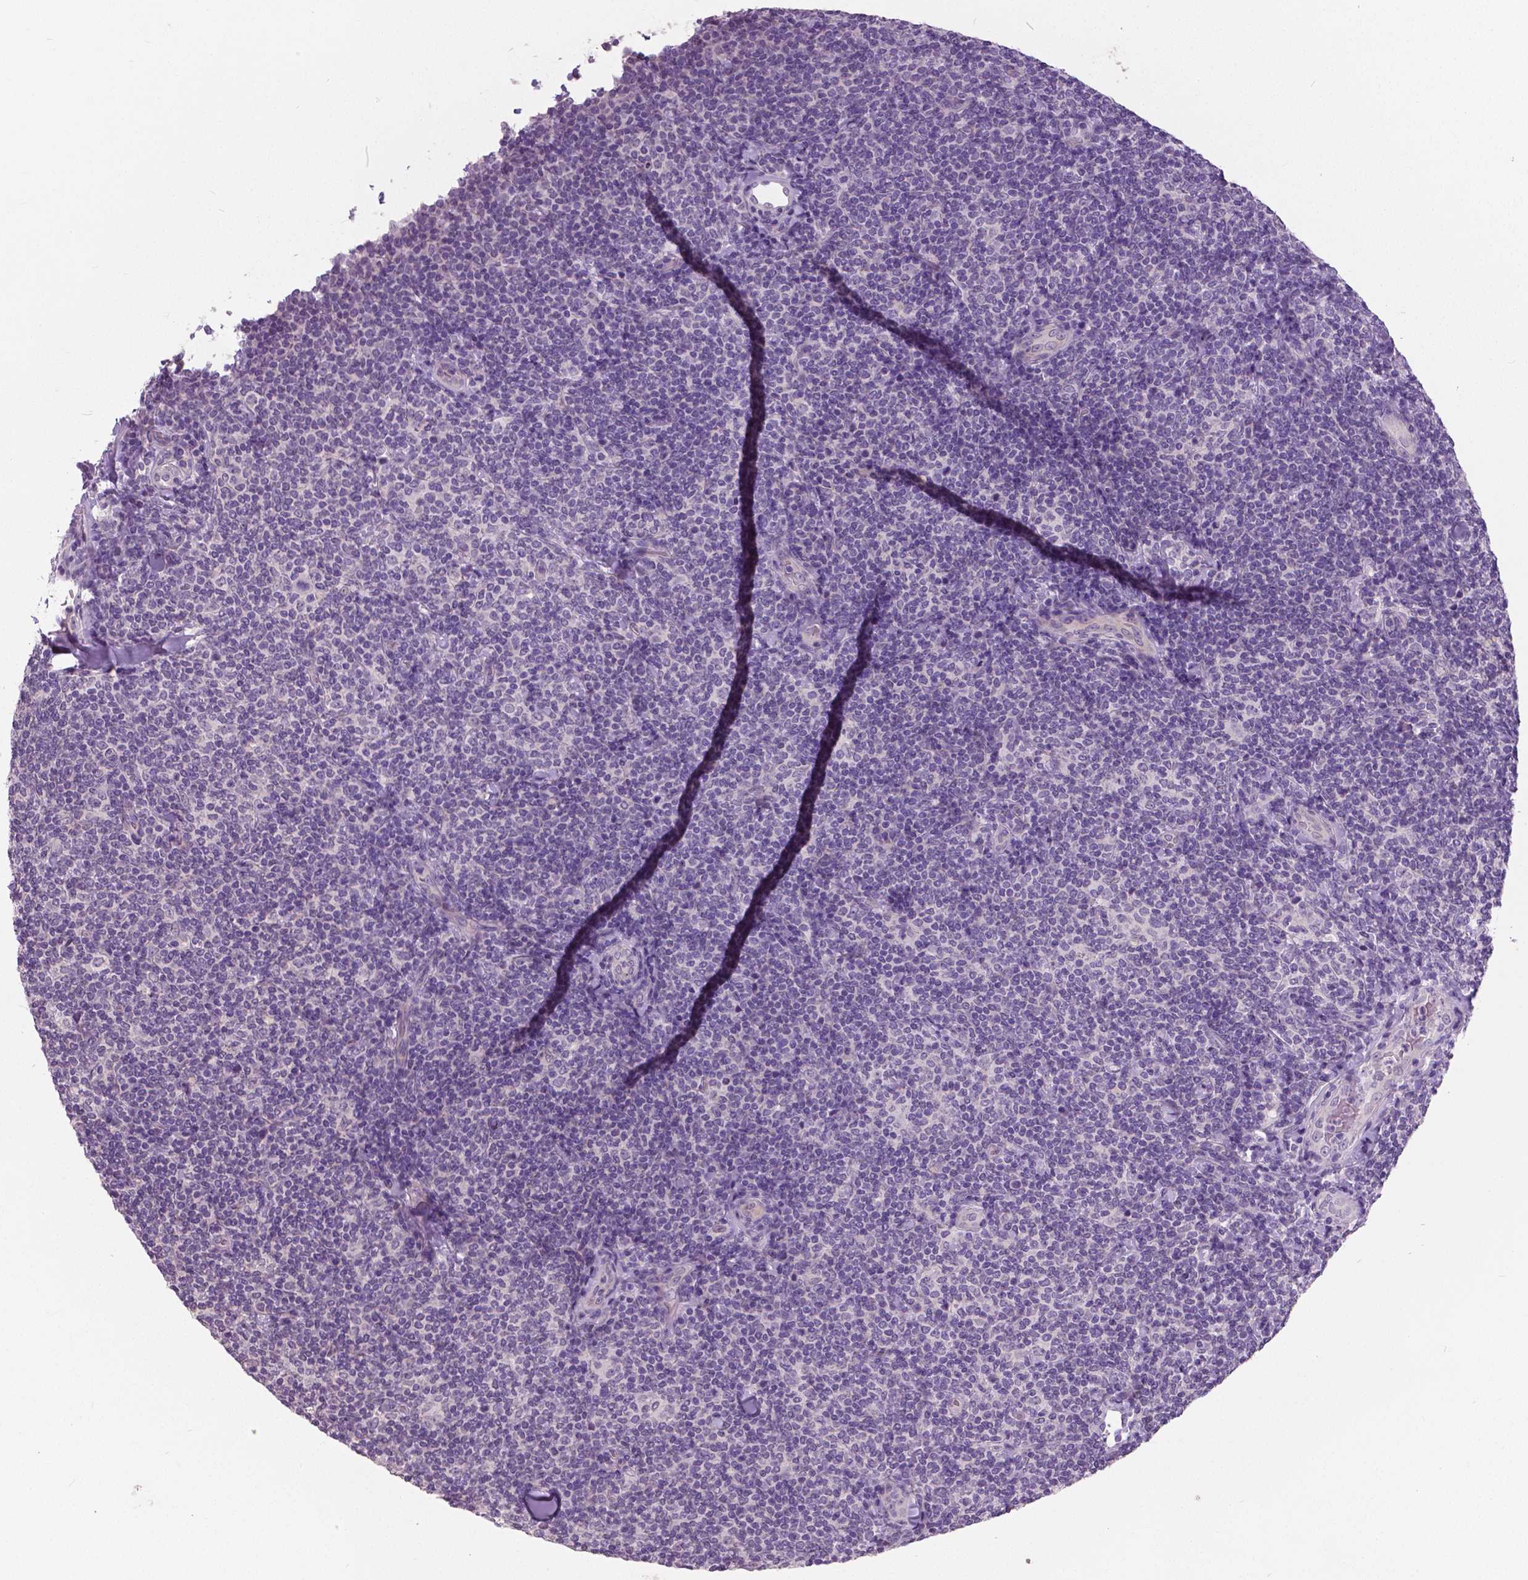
{"staining": {"intensity": "negative", "quantity": "none", "location": "none"}, "tissue": "lymphoma", "cell_type": "Tumor cells", "image_type": "cancer", "snomed": [{"axis": "morphology", "description": "Malignant lymphoma, non-Hodgkin's type, Low grade"}, {"axis": "topography", "description": "Lymph node"}], "caption": "A high-resolution micrograph shows immunohistochemistry (IHC) staining of malignant lymphoma, non-Hodgkin's type (low-grade), which demonstrates no significant expression in tumor cells.", "gene": "FOXA1", "patient": {"sex": "female", "age": 56}}